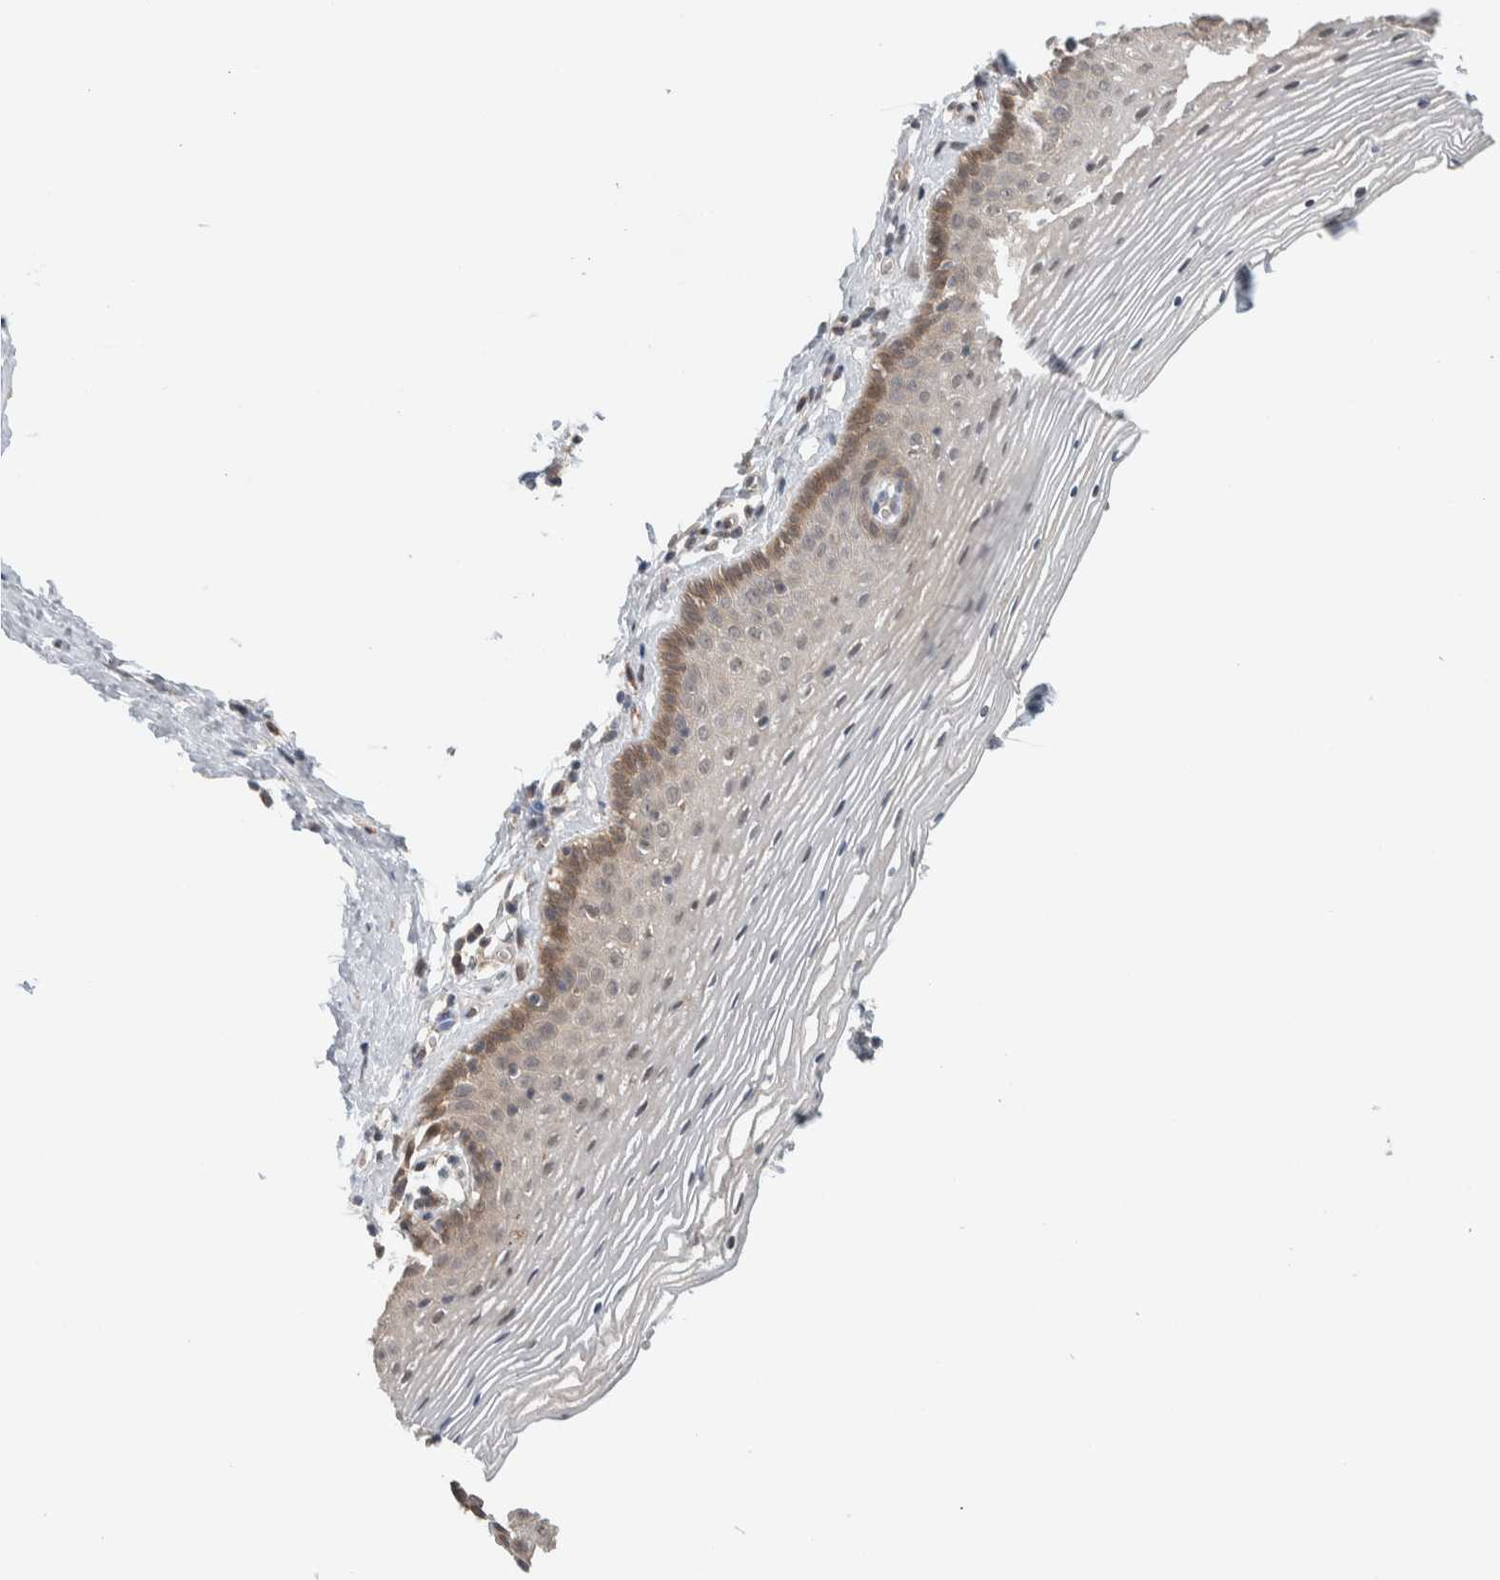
{"staining": {"intensity": "moderate", "quantity": "<25%", "location": "cytoplasmic/membranous"}, "tissue": "vagina", "cell_type": "Squamous epithelial cells", "image_type": "normal", "snomed": [{"axis": "morphology", "description": "Normal tissue, NOS"}, {"axis": "topography", "description": "Vagina"}], "caption": "Immunohistochemistry micrograph of normal vagina stained for a protein (brown), which exhibits low levels of moderate cytoplasmic/membranous staining in approximately <25% of squamous epithelial cells.", "gene": "DEPTOR", "patient": {"sex": "female", "age": 32}}